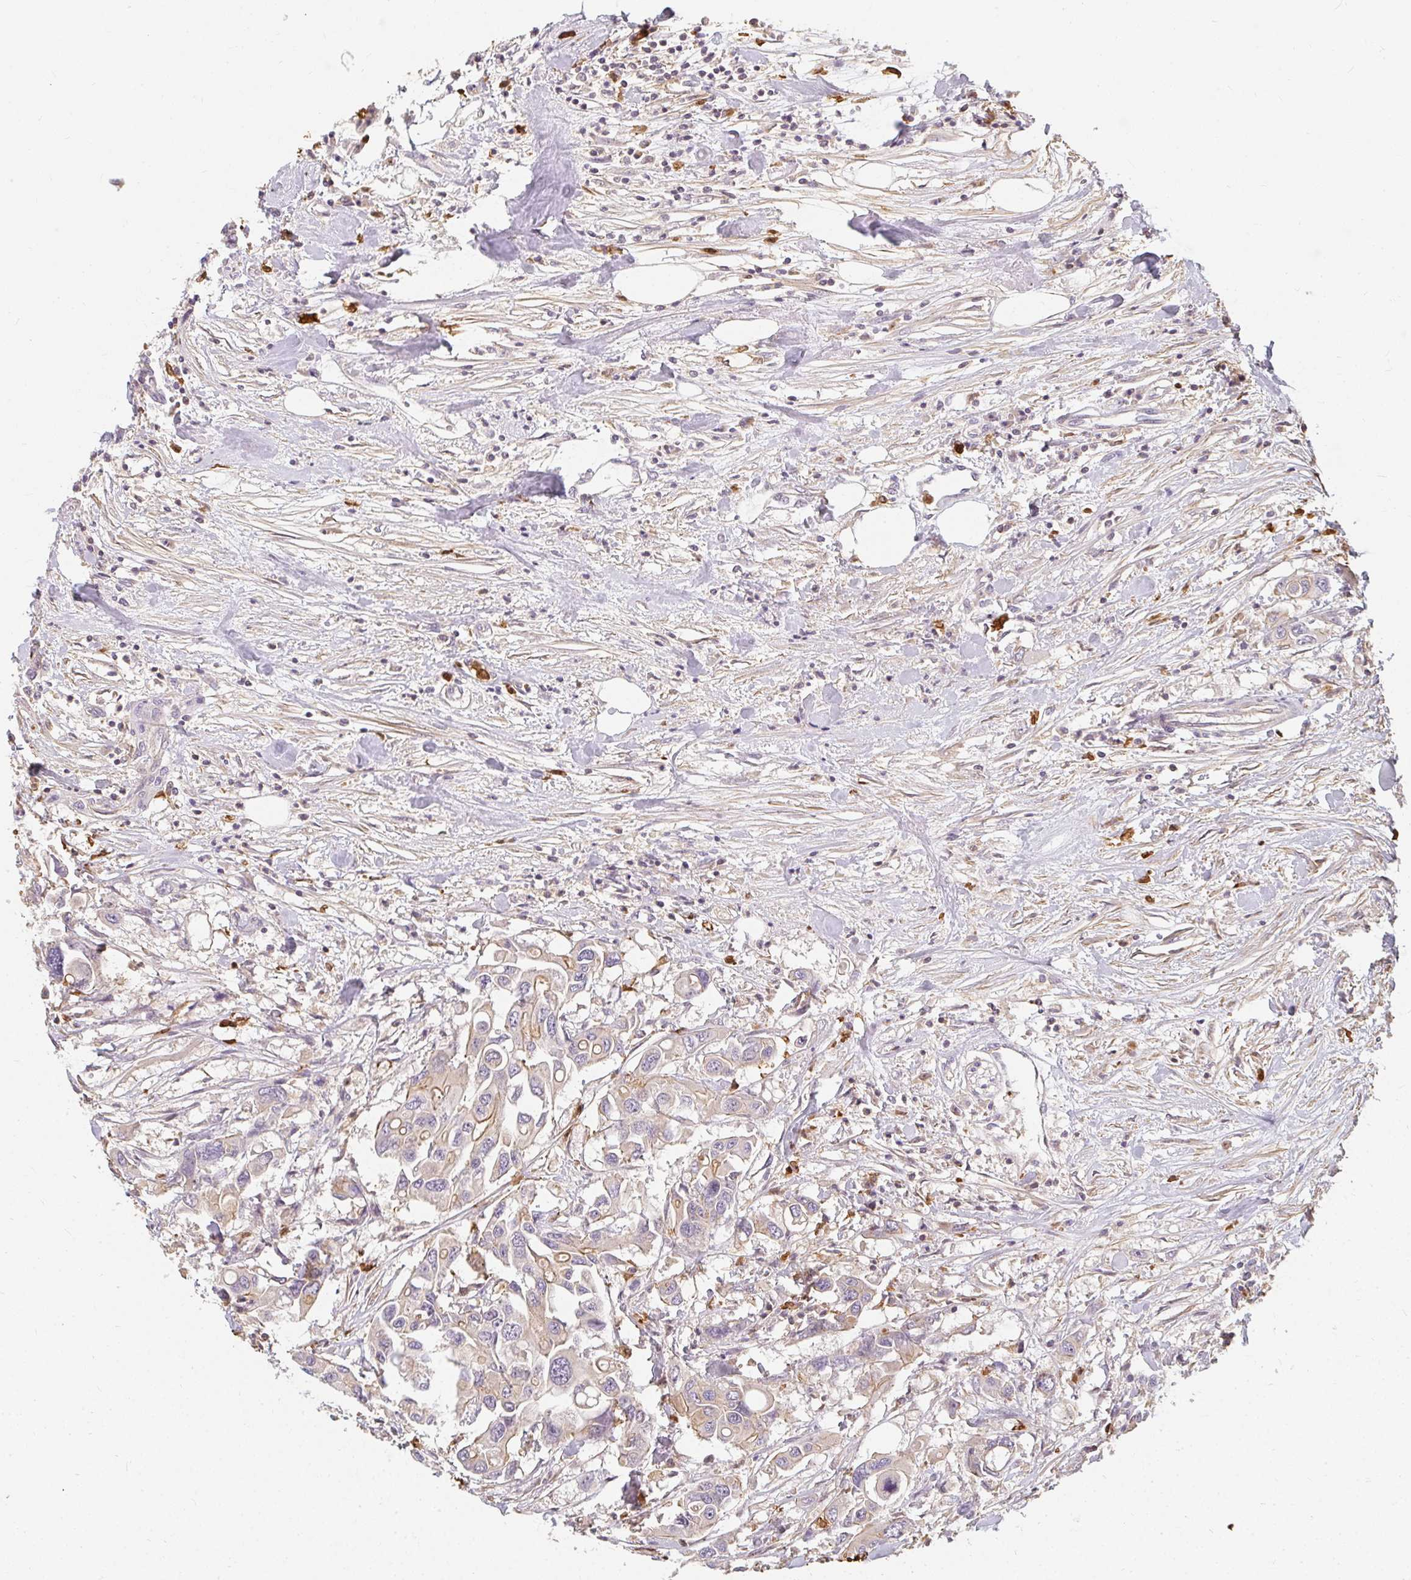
{"staining": {"intensity": "moderate", "quantity": "<25%", "location": "cytoplasmic/membranous"}, "tissue": "colorectal cancer", "cell_type": "Tumor cells", "image_type": "cancer", "snomed": [{"axis": "morphology", "description": "Adenocarcinoma, NOS"}, {"axis": "topography", "description": "Colon"}], "caption": "There is low levels of moderate cytoplasmic/membranous staining in tumor cells of colorectal cancer, as demonstrated by immunohistochemical staining (brown color).", "gene": "CNTRL", "patient": {"sex": "male", "age": 77}}